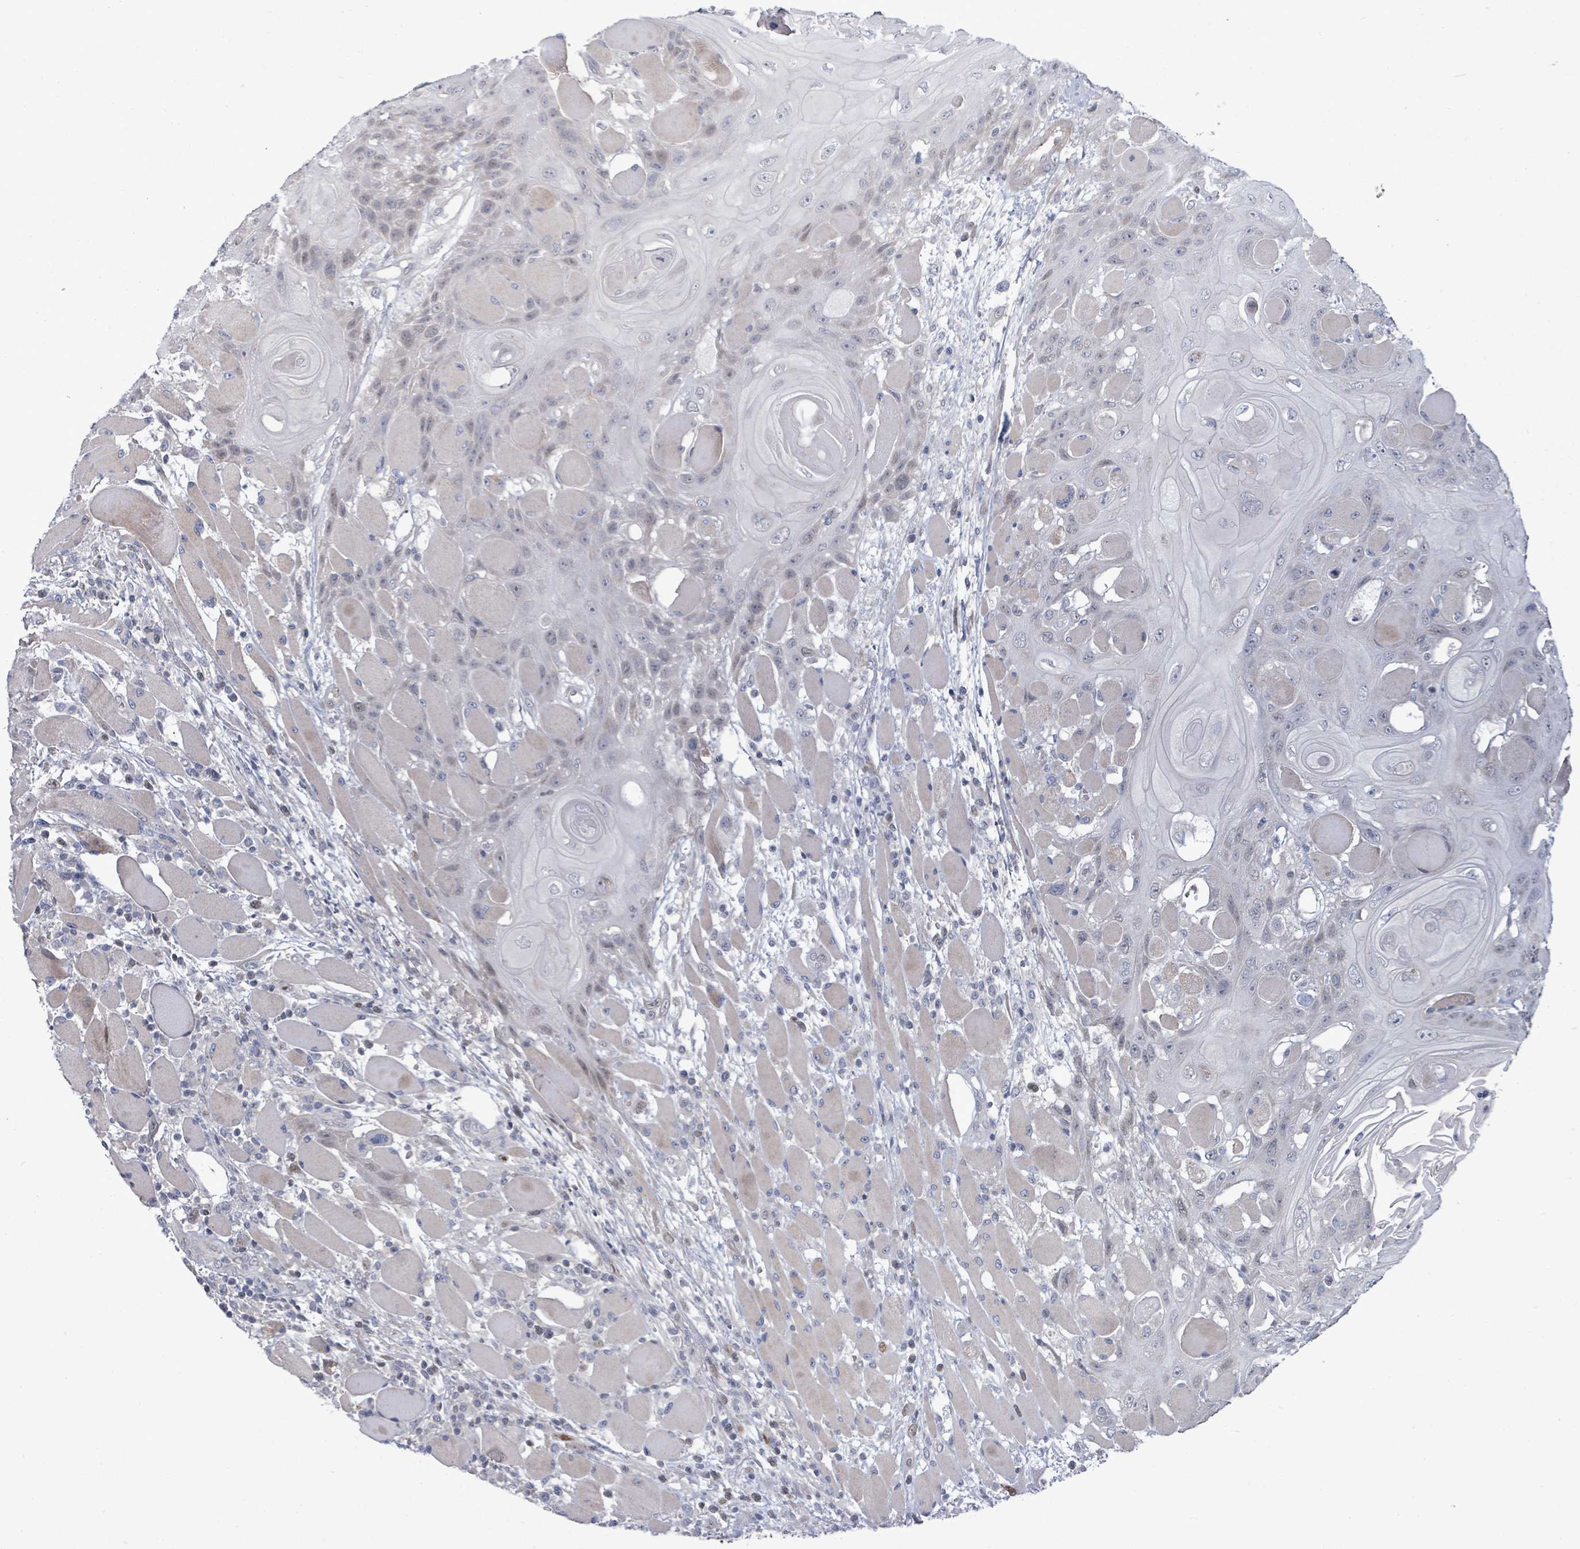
{"staining": {"intensity": "weak", "quantity": "<25%", "location": "nuclear"}, "tissue": "head and neck cancer", "cell_type": "Tumor cells", "image_type": "cancer", "snomed": [{"axis": "morphology", "description": "Squamous cell carcinoma, NOS"}, {"axis": "topography", "description": "Head-Neck"}], "caption": "This photomicrograph is of squamous cell carcinoma (head and neck) stained with immunohistochemistry to label a protein in brown with the nuclei are counter-stained blue. There is no positivity in tumor cells.", "gene": "ZFPM1", "patient": {"sex": "female", "age": 43}}